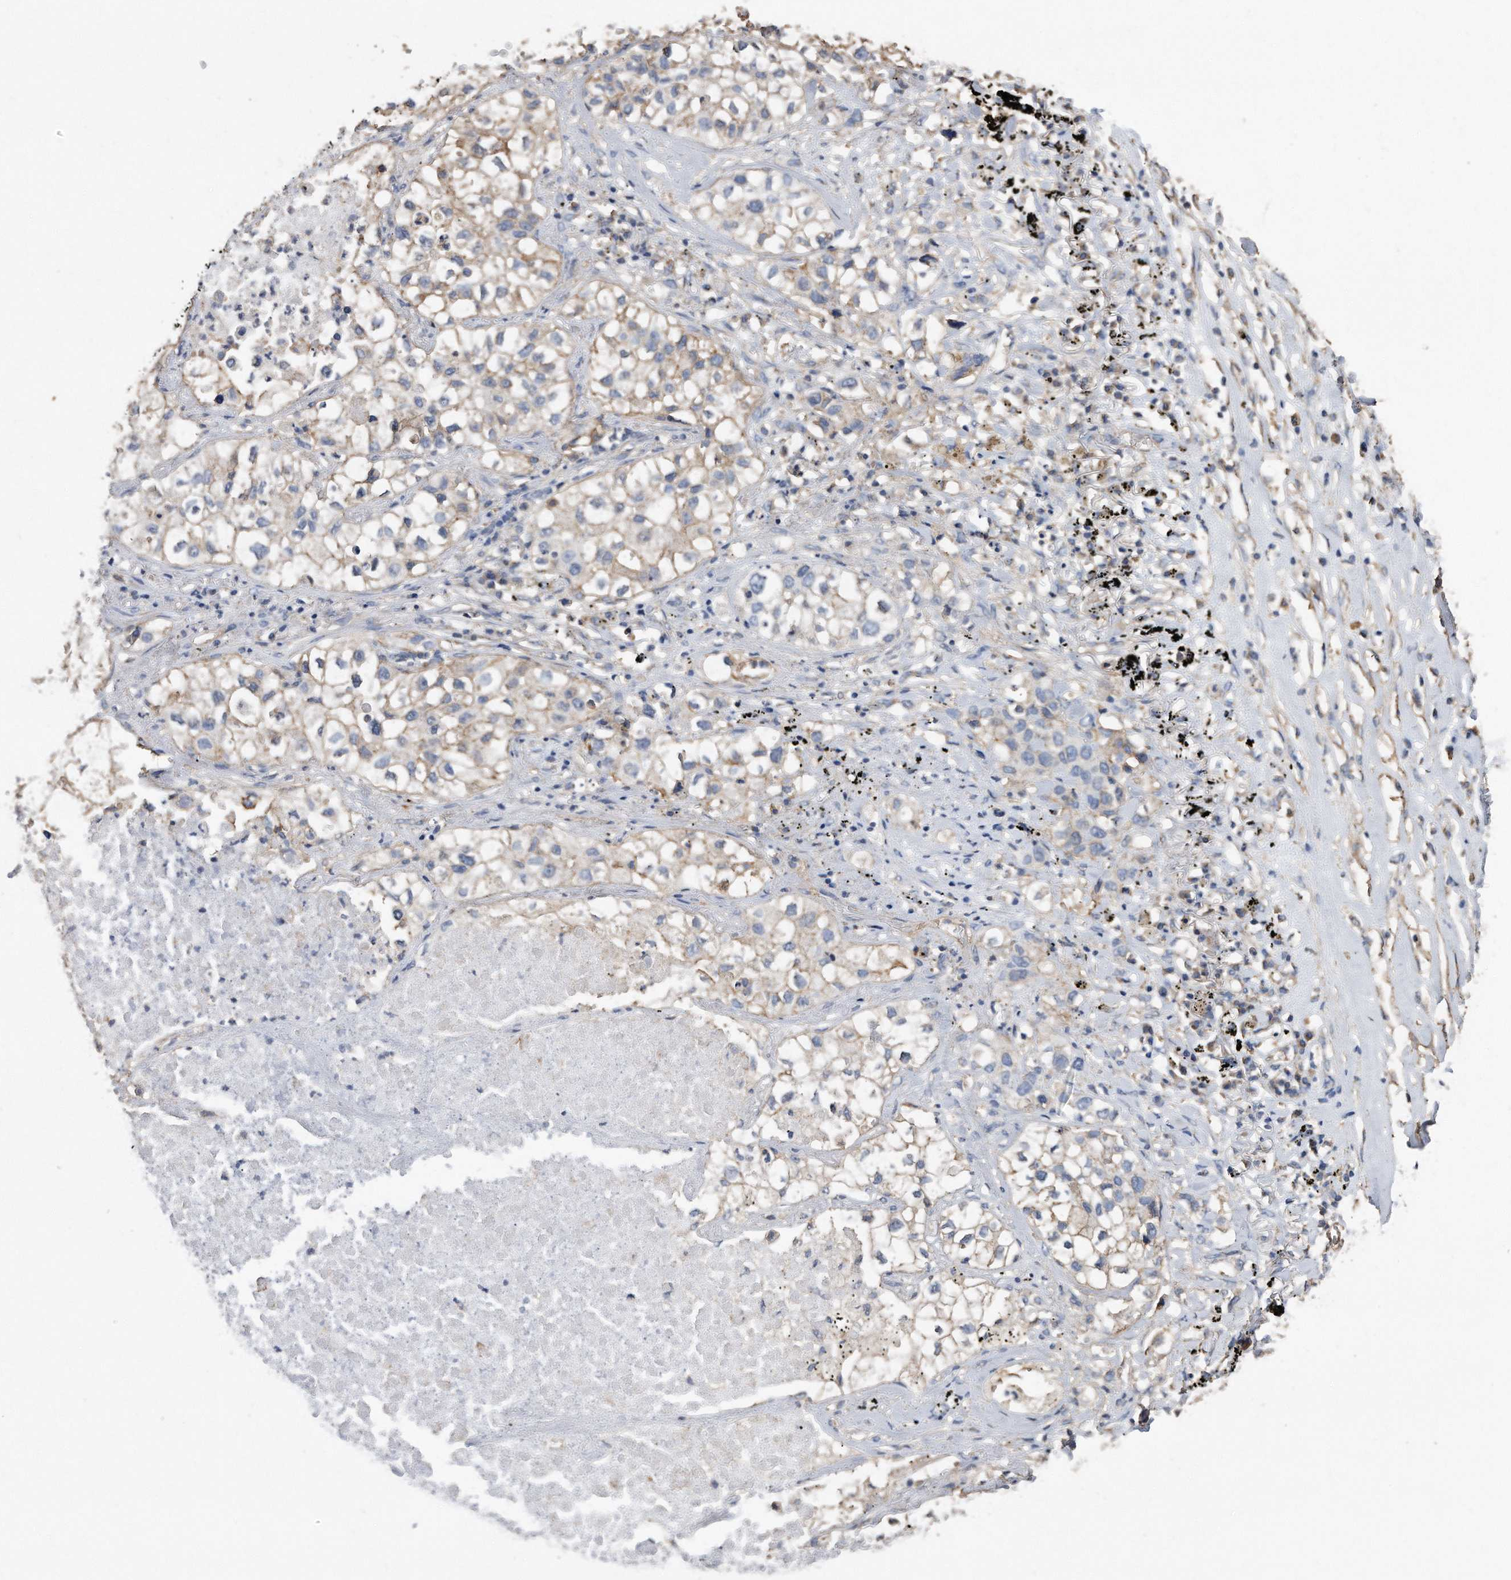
{"staining": {"intensity": "weak", "quantity": ">75%", "location": "cytoplasmic/membranous"}, "tissue": "lung cancer", "cell_type": "Tumor cells", "image_type": "cancer", "snomed": [{"axis": "morphology", "description": "Adenocarcinoma, NOS"}, {"axis": "topography", "description": "Lung"}], "caption": "Human adenocarcinoma (lung) stained with a protein marker shows weak staining in tumor cells.", "gene": "CDCP1", "patient": {"sex": "male", "age": 63}}